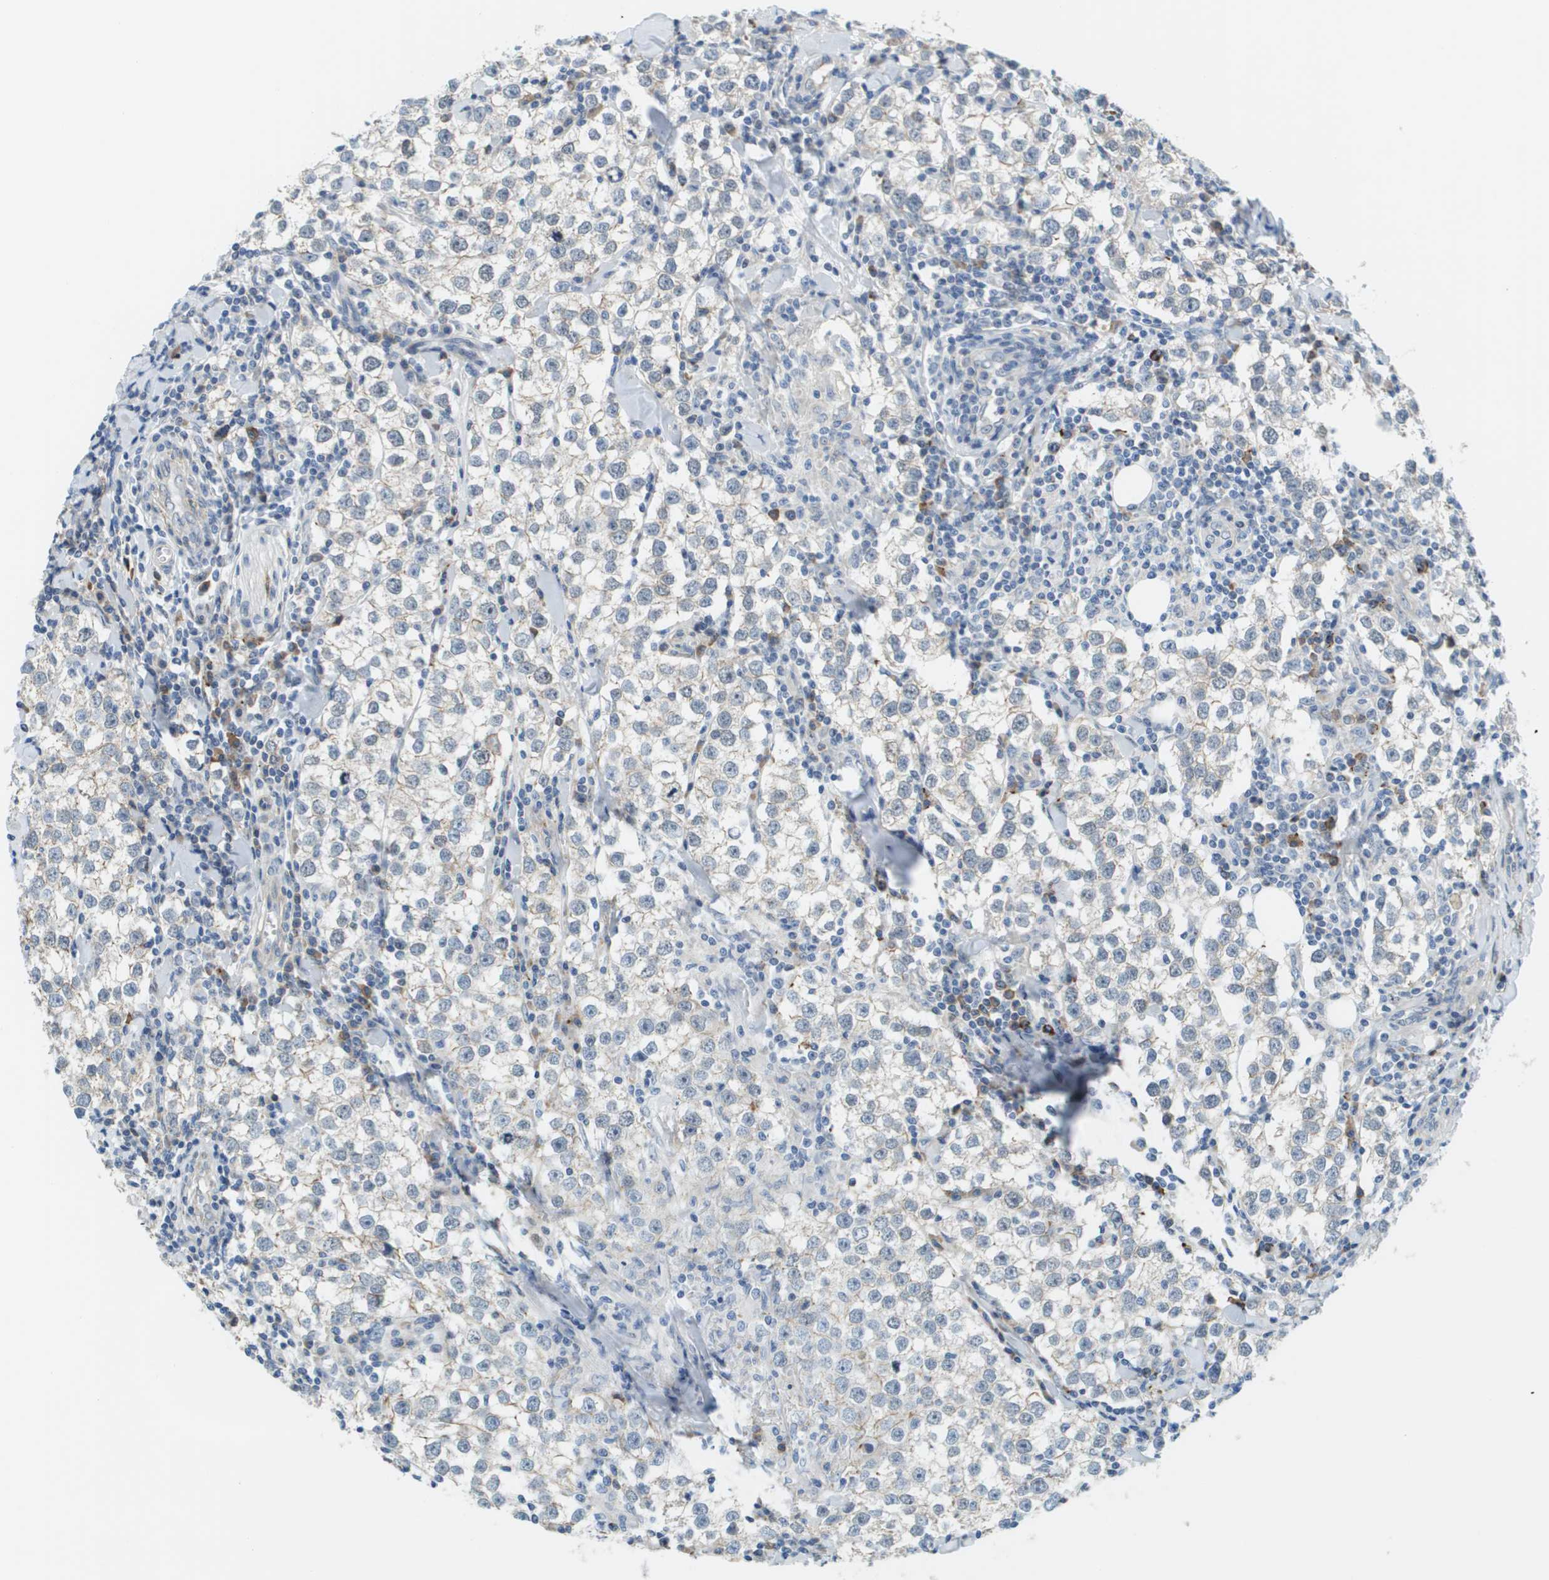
{"staining": {"intensity": "weak", "quantity": "<25%", "location": "cytoplasmic/membranous"}, "tissue": "testis cancer", "cell_type": "Tumor cells", "image_type": "cancer", "snomed": [{"axis": "morphology", "description": "Seminoma, NOS"}, {"axis": "morphology", "description": "Carcinoma, Embryonal, NOS"}, {"axis": "topography", "description": "Testis"}], "caption": "DAB (3,3'-diaminobenzidine) immunohistochemical staining of embryonal carcinoma (testis) shows no significant positivity in tumor cells.", "gene": "SDC1", "patient": {"sex": "male", "age": 36}}